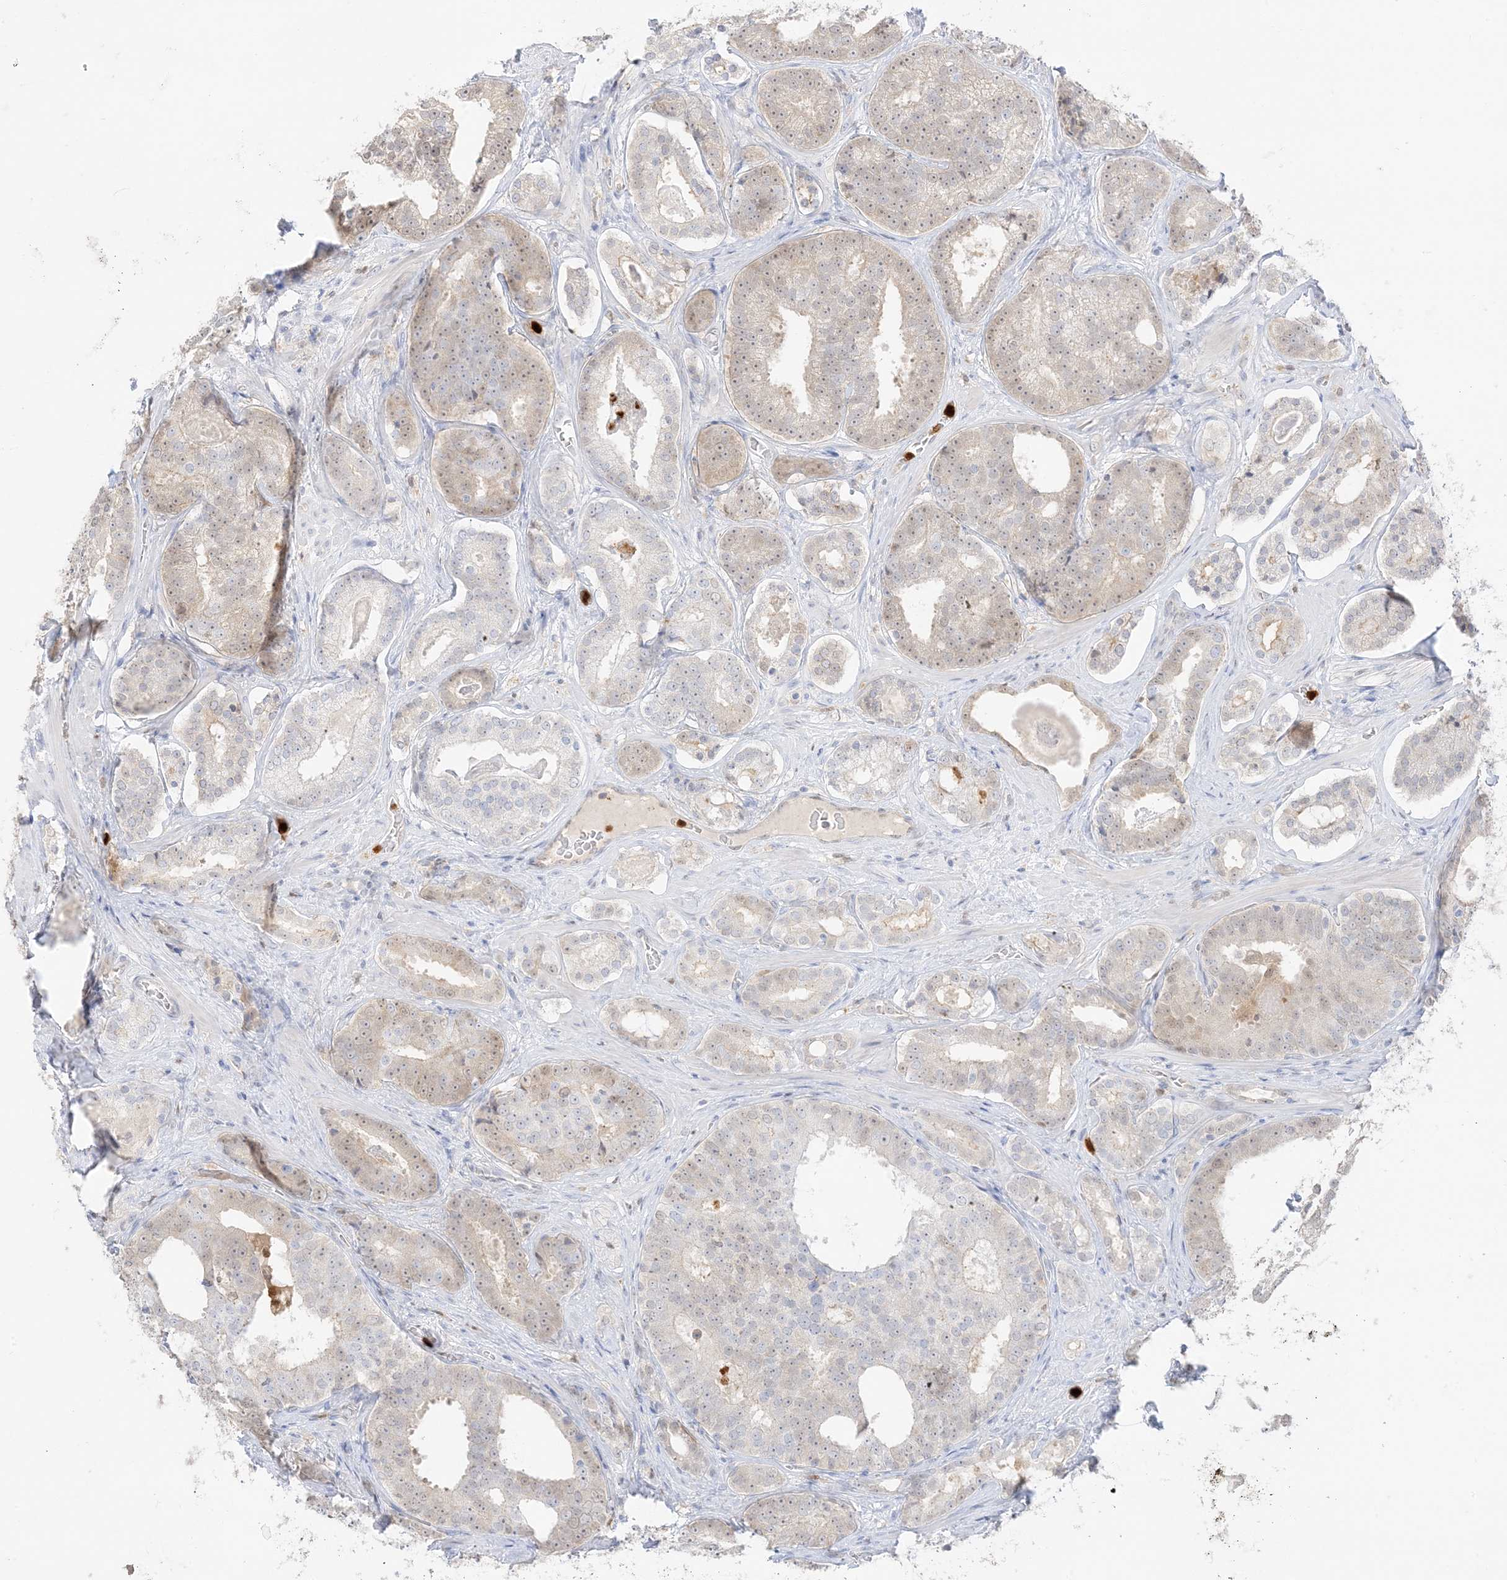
{"staining": {"intensity": "weak", "quantity": "<25%", "location": "cytoplasmic/membranous,nuclear"}, "tissue": "prostate cancer", "cell_type": "Tumor cells", "image_type": "cancer", "snomed": [{"axis": "morphology", "description": "Adenocarcinoma, High grade"}, {"axis": "topography", "description": "Prostate"}], "caption": "Histopathology image shows no protein expression in tumor cells of prostate cancer tissue.", "gene": "GCA", "patient": {"sex": "male", "age": 60}}